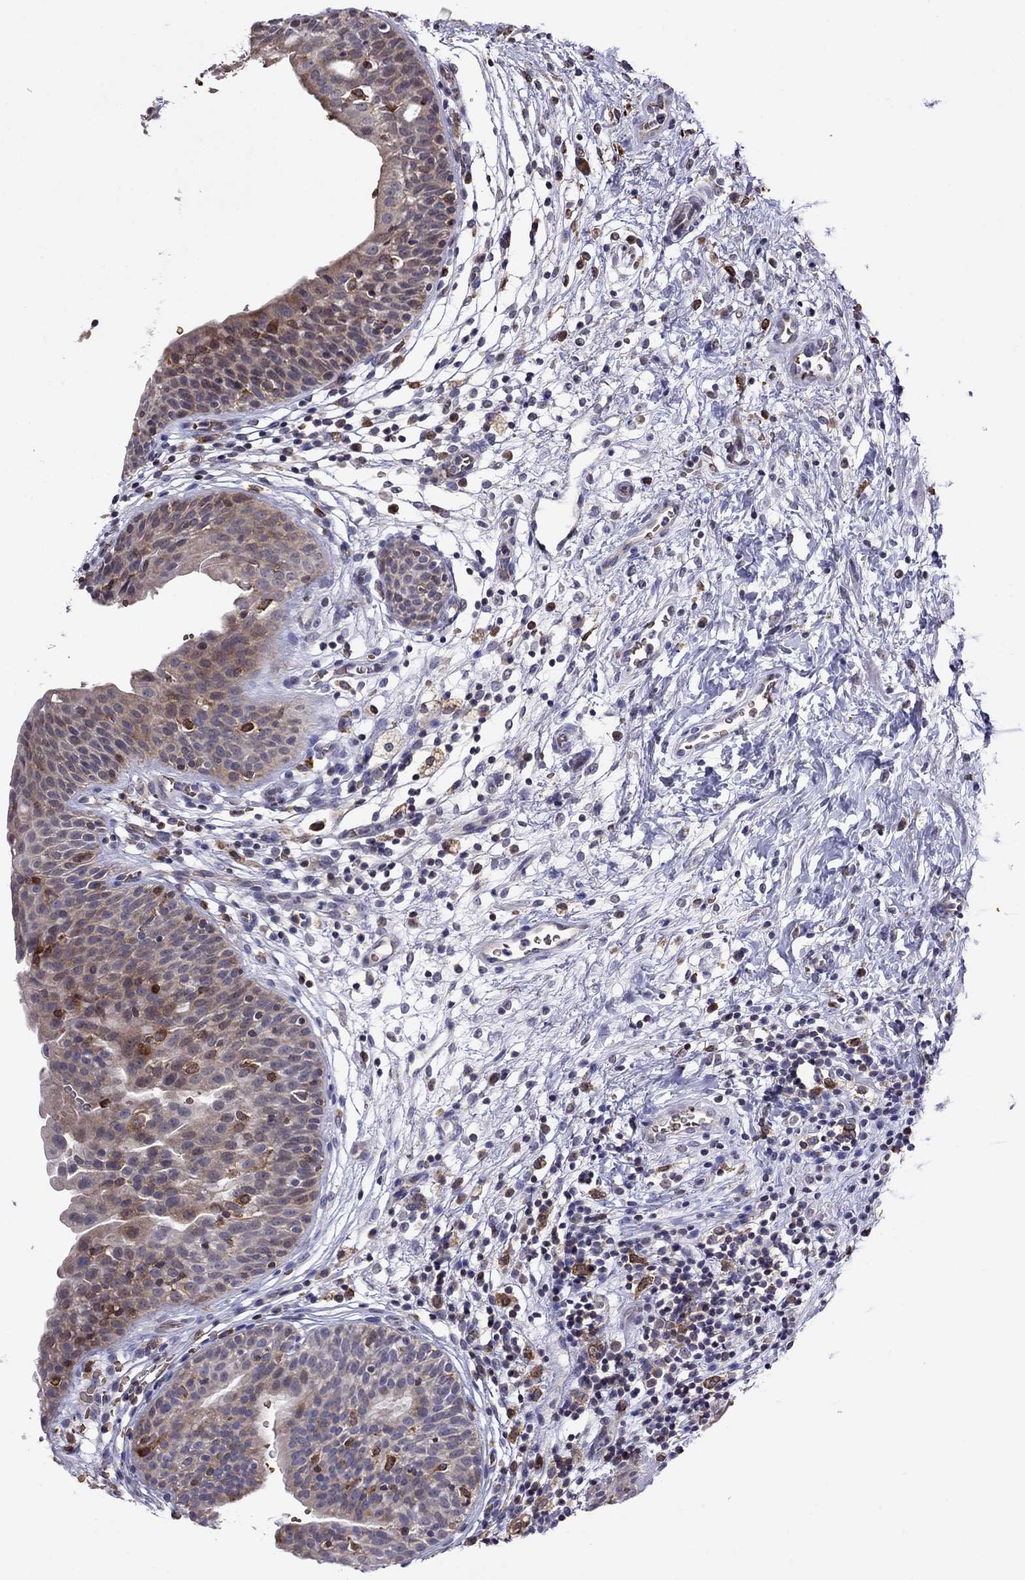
{"staining": {"intensity": "negative", "quantity": "none", "location": "none"}, "tissue": "urinary bladder", "cell_type": "Urothelial cells", "image_type": "normal", "snomed": [{"axis": "morphology", "description": "Normal tissue, NOS"}, {"axis": "topography", "description": "Urinary bladder"}], "caption": "Human urinary bladder stained for a protein using immunohistochemistry (IHC) shows no staining in urothelial cells.", "gene": "ADAM28", "patient": {"sex": "male", "age": 37}}